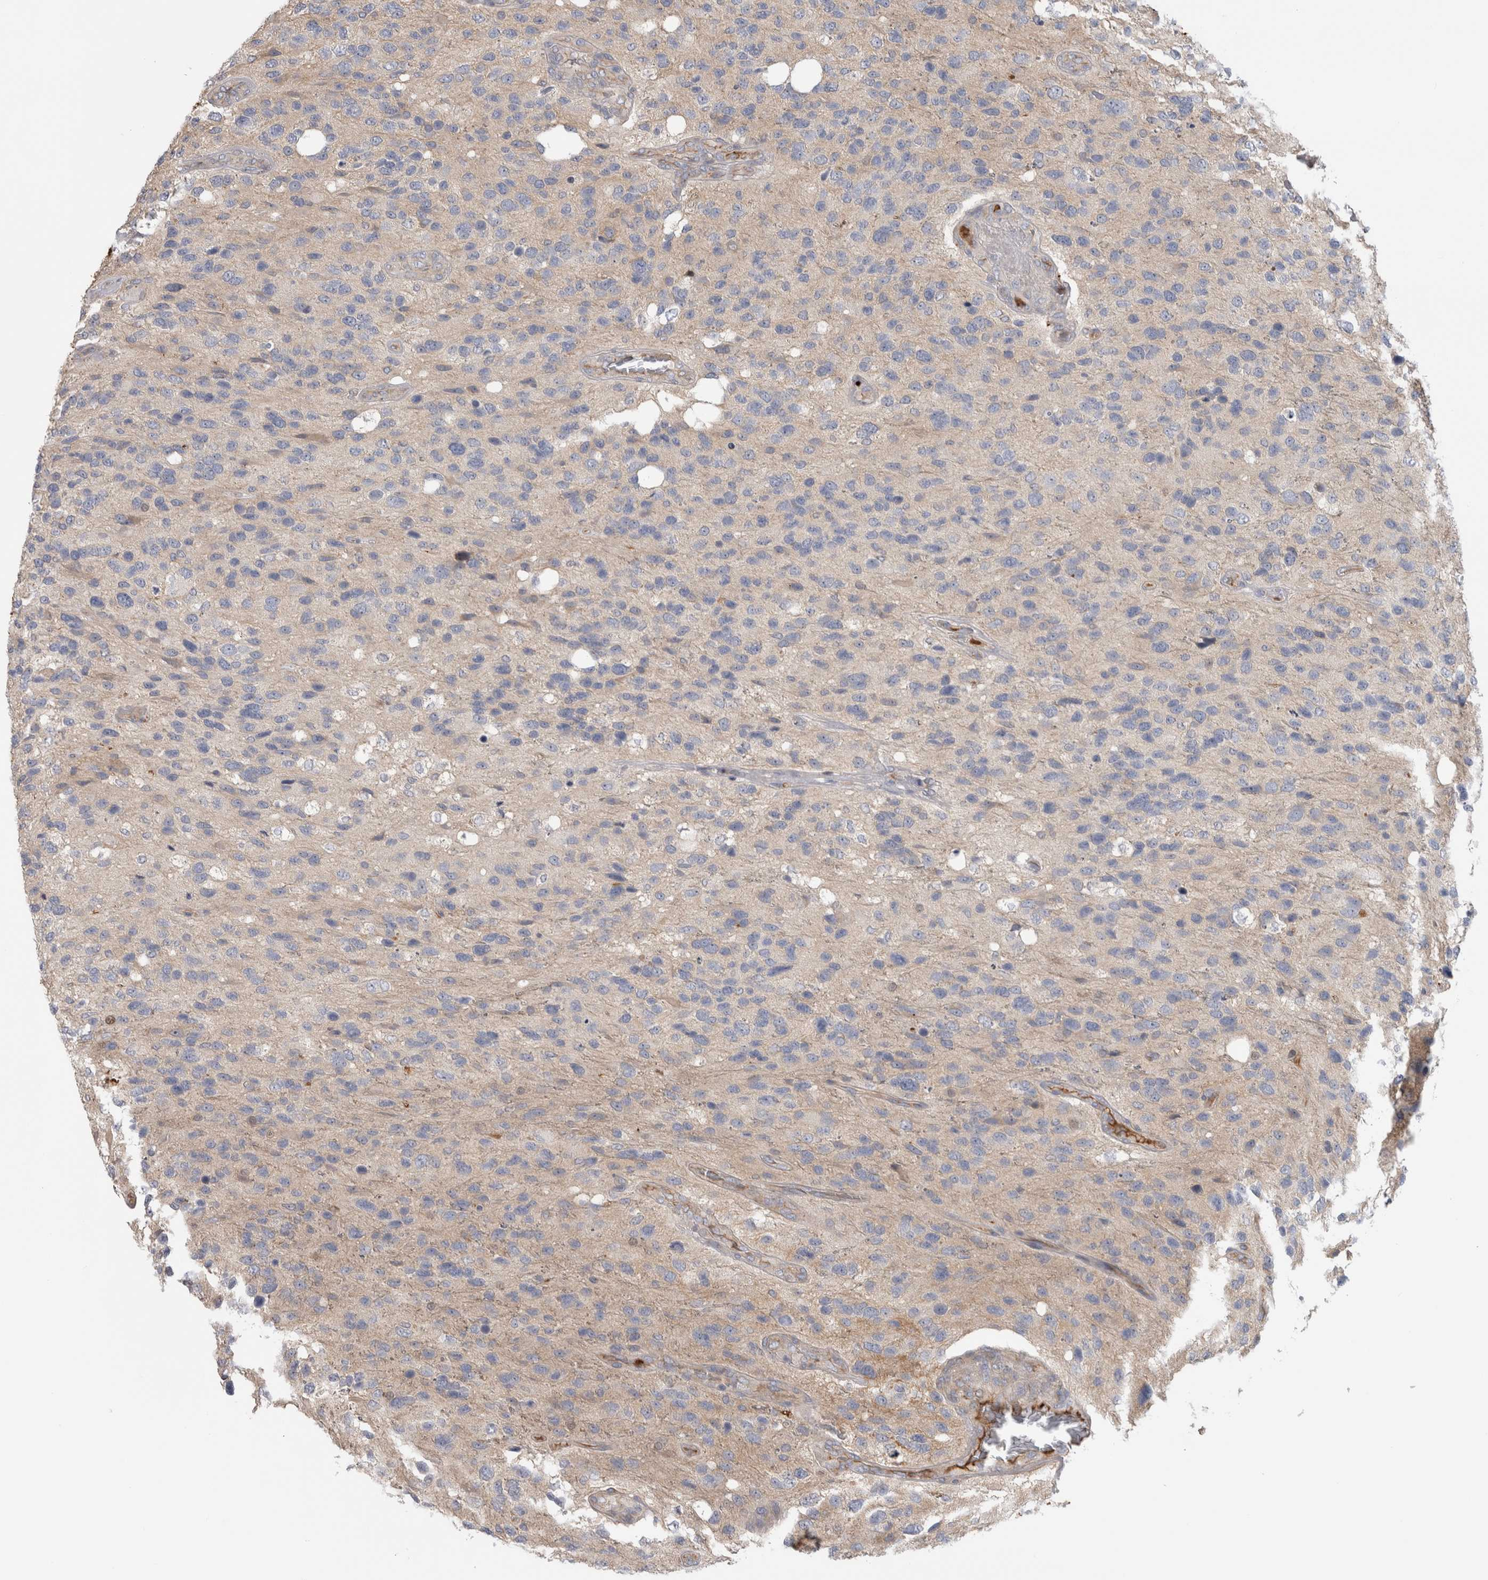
{"staining": {"intensity": "negative", "quantity": "none", "location": "none"}, "tissue": "glioma", "cell_type": "Tumor cells", "image_type": "cancer", "snomed": [{"axis": "morphology", "description": "Glioma, malignant, High grade"}, {"axis": "topography", "description": "Brain"}], "caption": "This is an immunohistochemistry (IHC) photomicrograph of malignant high-grade glioma. There is no staining in tumor cells.", "gene": "TBCE", "patient": {"sex": "female", "age": 58}}